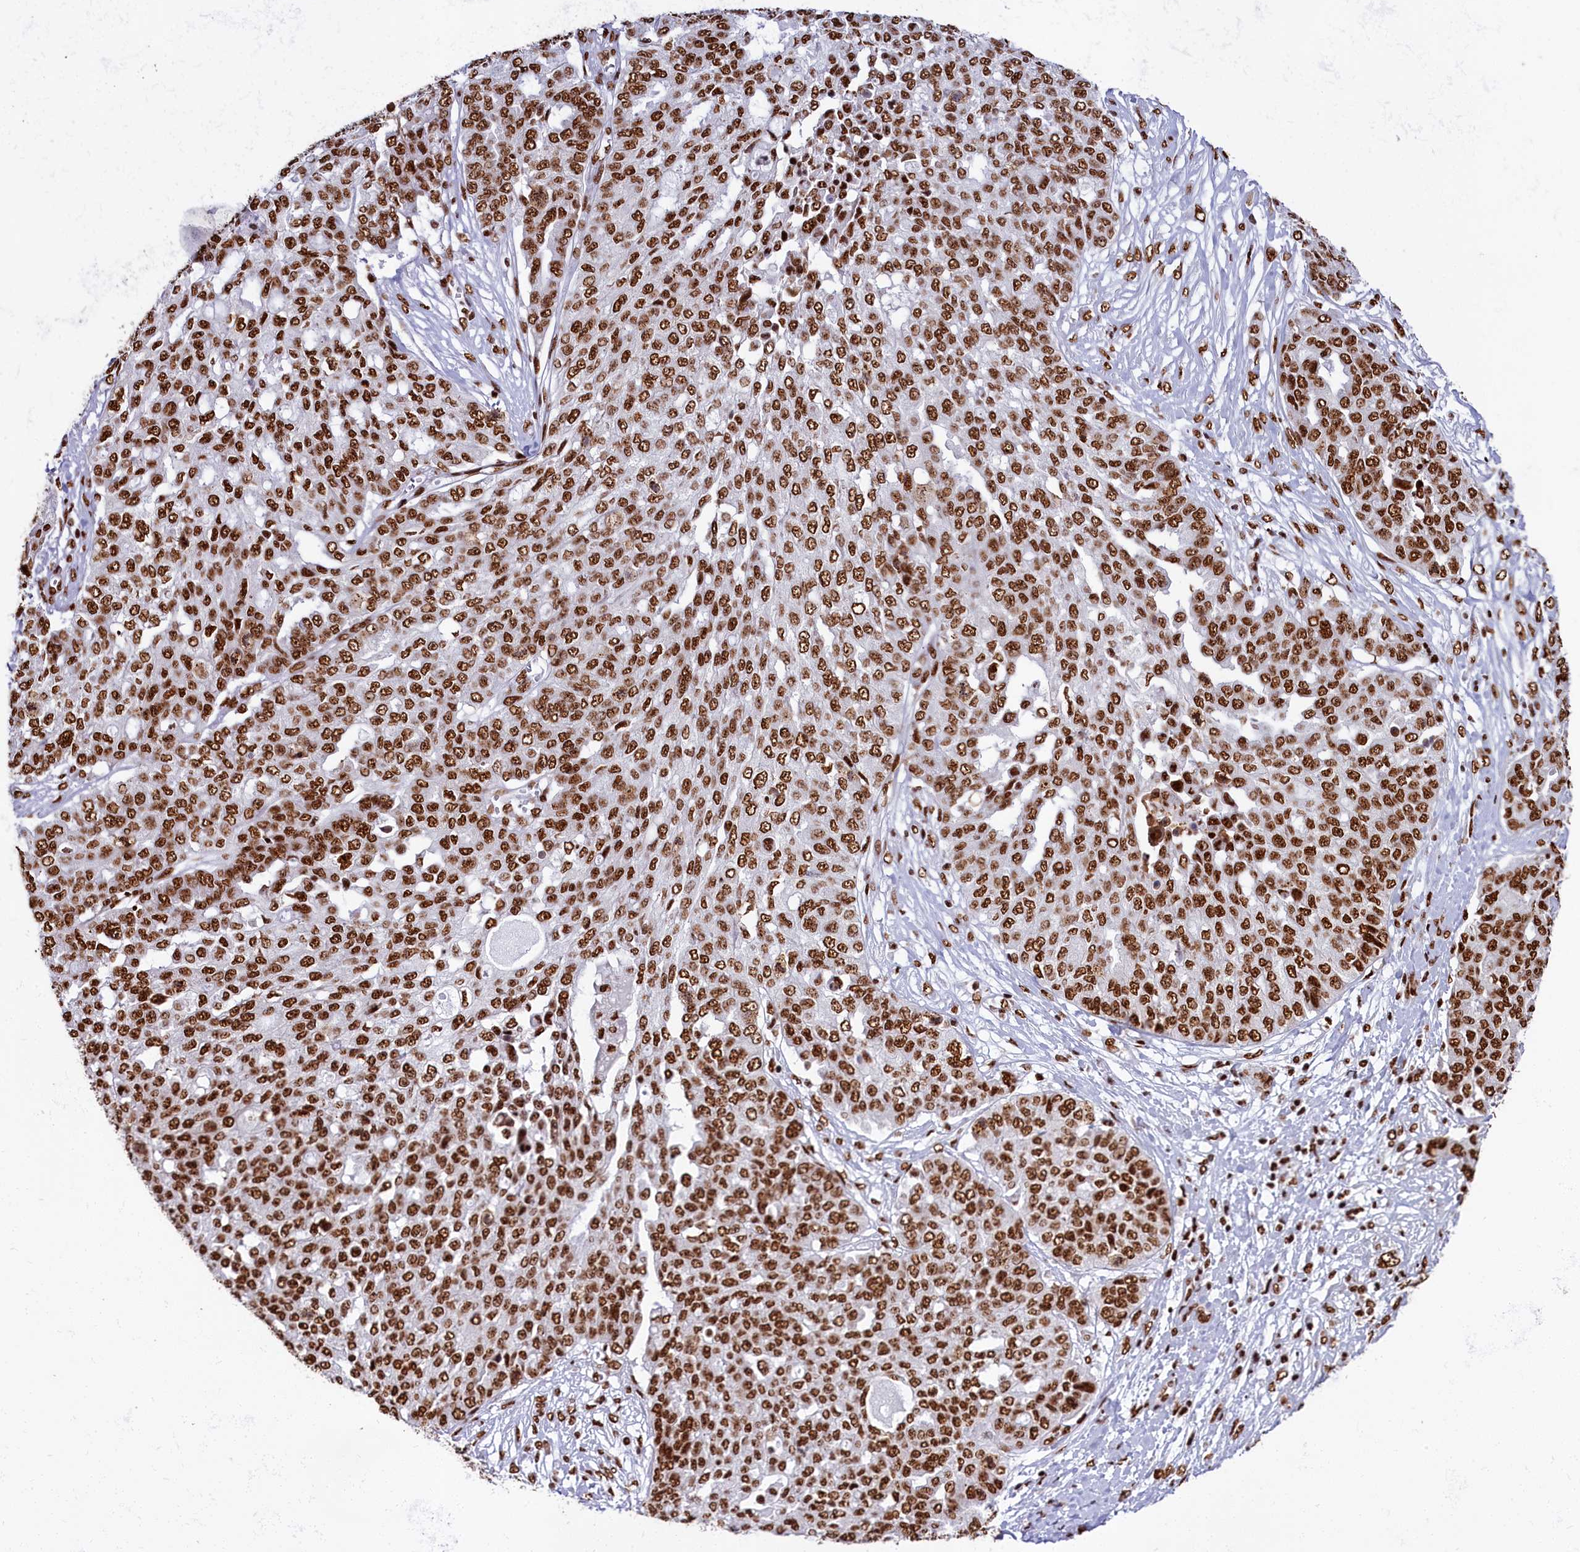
{"staining": {"intensity": "strong", "quantity": ">75%", "location": "nuclear"}, "tissue": "ovarian cancer", "cell_type": "Tumor cells", "image_type": "cancer", "snomed": [{"axis": "morphology", "description": "Cystadenocarcinoma, serous, NOS"}, {"axis": "topography", "description": "Soft tissue"}, {"axis": "topography", "description": "Ovary"}], "caption": "Ovarian cancer stained with a brown dye exhibits strong nuclear positive expression in approximately >75% of tumor cells.", "gene": "SNRNP70", "patient": {"sex": "female", "age": 57}}